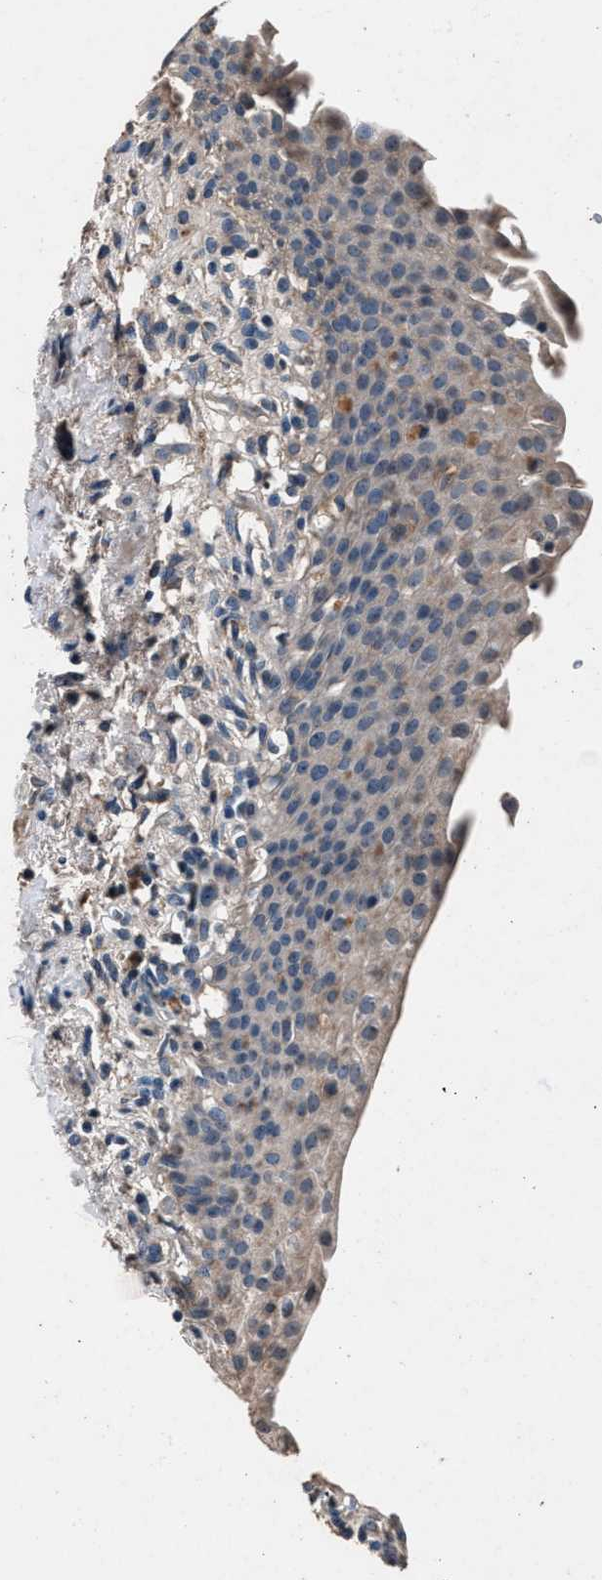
{"staining": {"intensity": "weak", "quantity": "<25%", "location": "cytoplasmic/membranous"}, "tissue": "urinary bladder", "cell_type": "Urothelial cells", "image_type": "normal", "snomed": [{"axis": "morphology", "description": "Normal tissue, NOS"}, {"axis": "topography", "description": "Urinary bladder"}], "caption": "Urothelial cells are negative for protein expression in normal human urinary bladder. (Immunohistochemistry (ihc), brightfield microscopy, high magnification).", "gene": "DENND6B", "patient": {"sex": "female", "age": 60}}